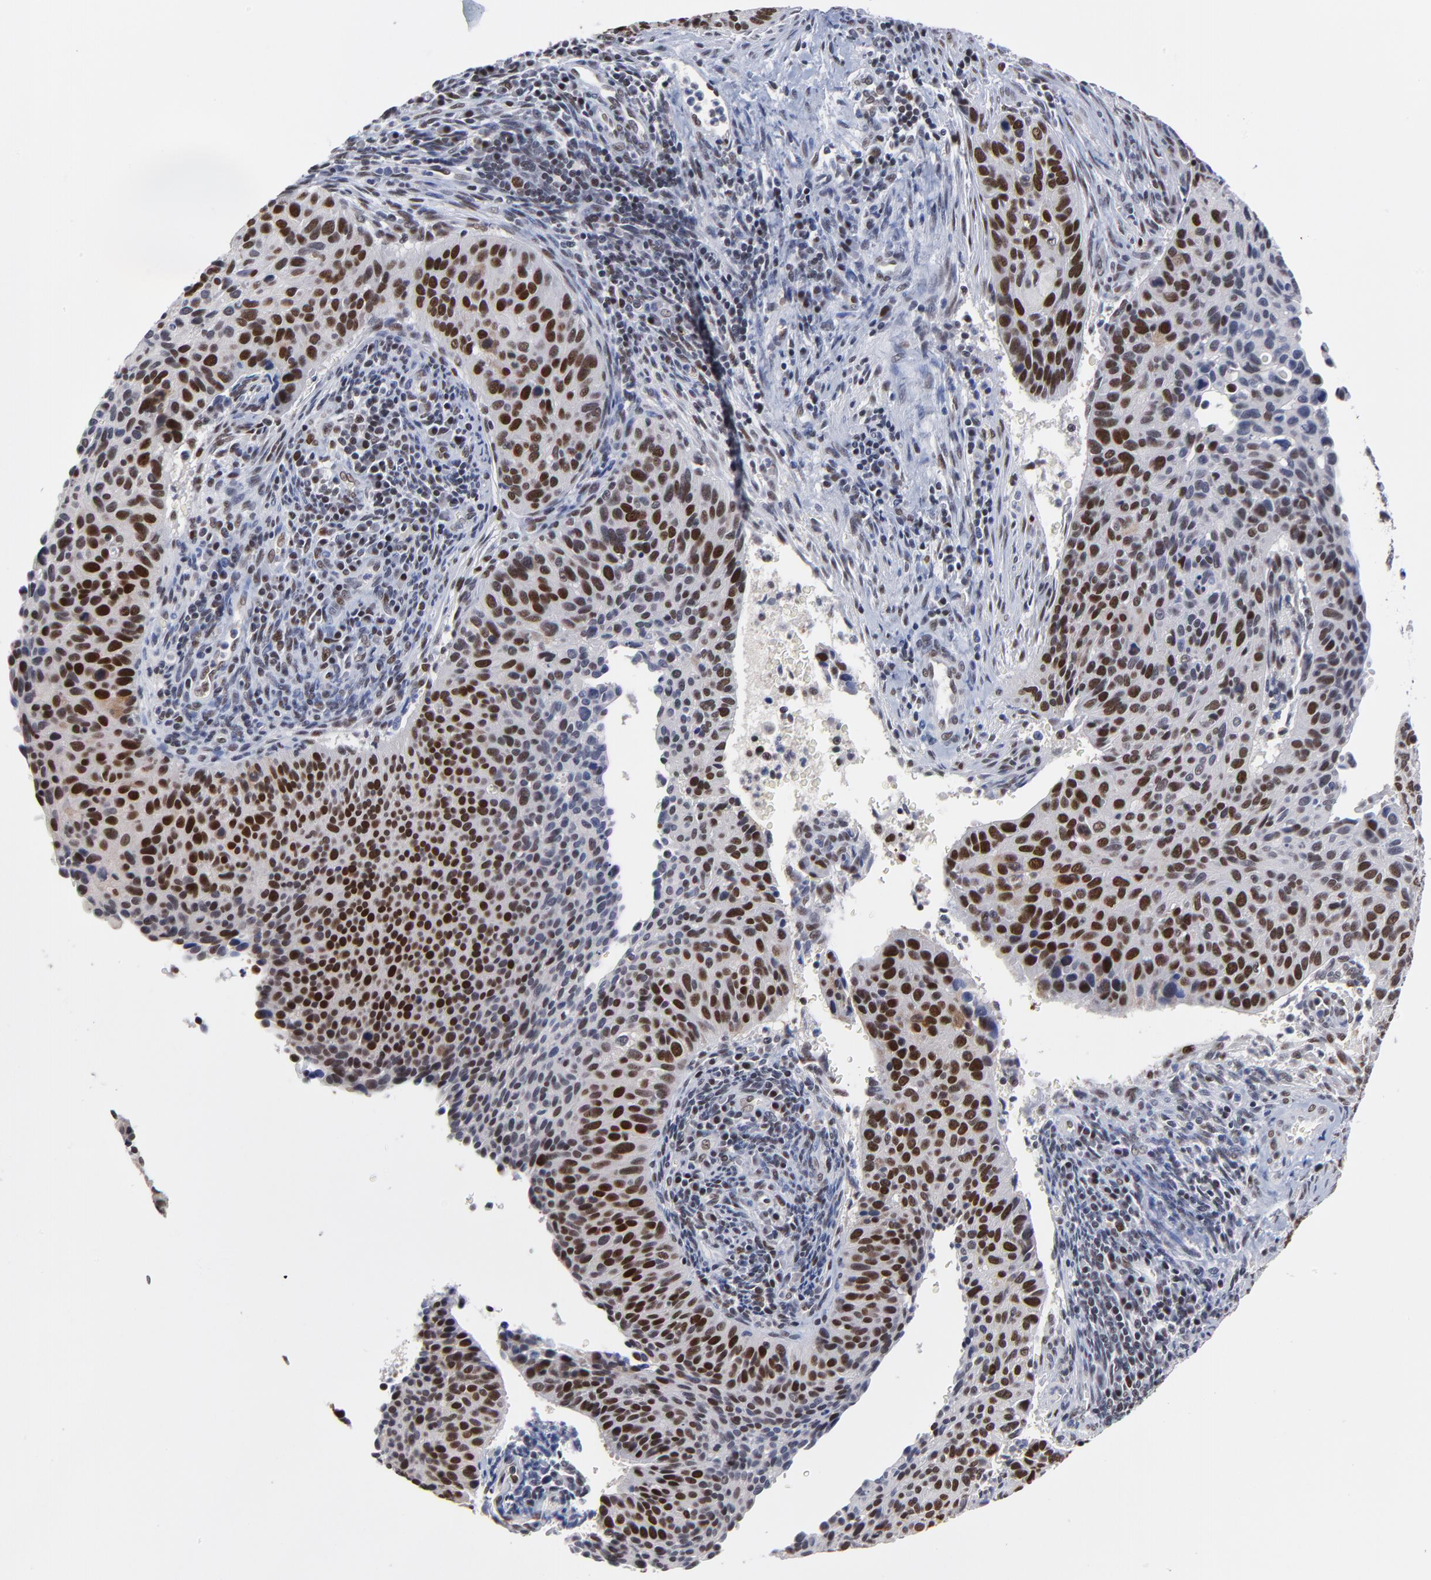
{"staining": {"intensity": "strong", "quantity": "25%-75%", "location": "nuclear"}, "tissue": "cervical cancer", "cell_type": "Tumor cells", "image_type": "cancer", "snomed": [{"axis": "morphology", "description": "Adenocarcinoma, NOS"}, {"axis": "topography", "description": "Cervix"}], "caption": "A photomicrograph of human cervical cancer stained for a protein exhibits strong nuclear brown staining in tumor cells. Ihc stains the protein in brown and the nuclei are stained blue.", "gene": "OGFOD1", "patient": {"sex": "female", "age": 29}}